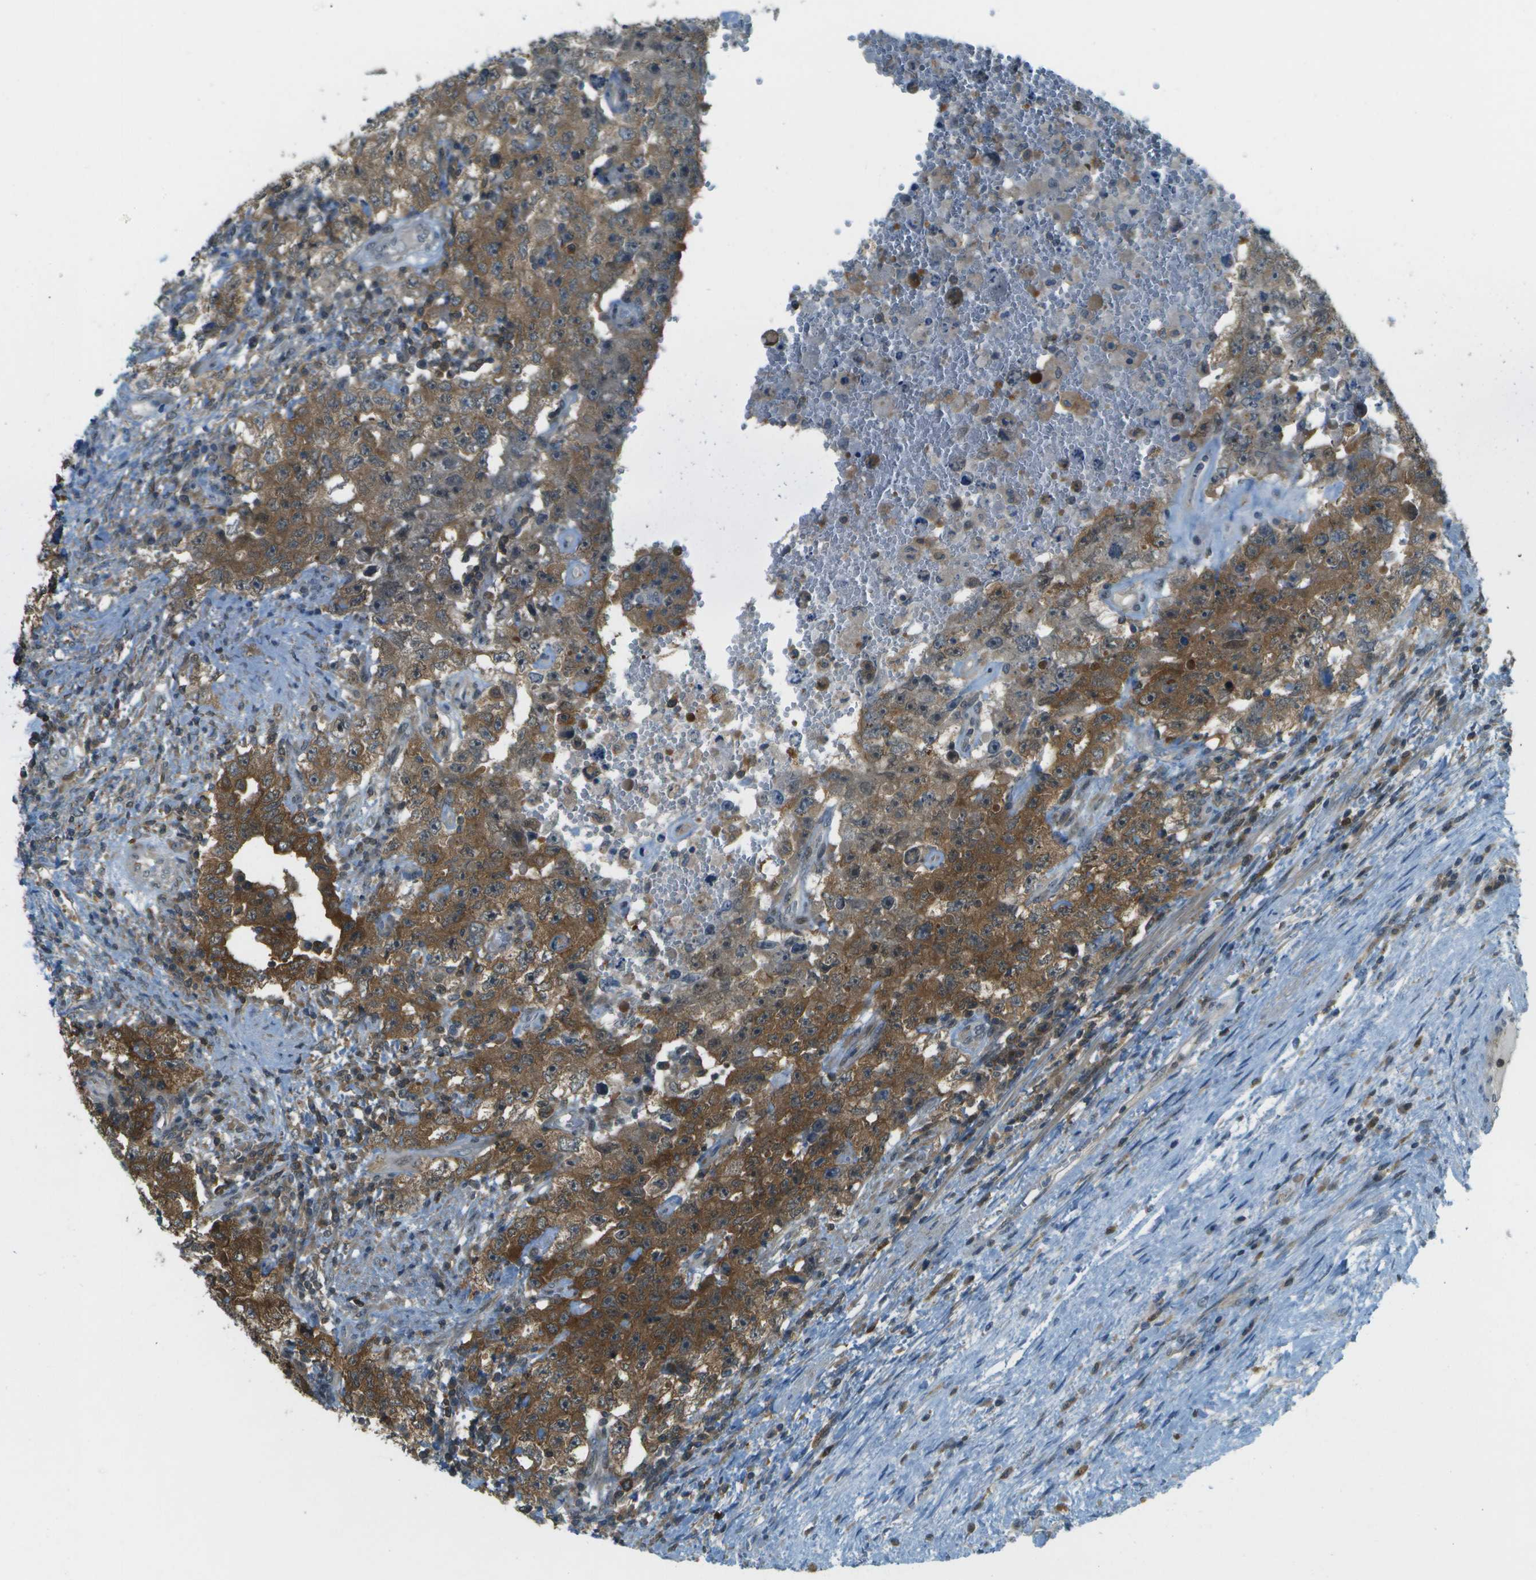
{"staining": {"intensity": "strong", "quantity": ">75%", "location": "cytoplasmic/membranous"}, "tissue": "testis cancer", "cell_type": "Tumor cells", "image_type": "cancer", "snomed": [{"axis": "morphology", "description": "Carcinoma, Embryonal, NOS"}, {"axis": "topography", "description": "Testis"}], "caption": "There is high levels of strong cytoplasmic/membranous staining in tumor cells of testis cancer (embryonal carcinoma), as demonstrated by immunohistochemical staining (brown color).", "gene": "CDH23", "patient": {"sex": "male", "age": 26}}